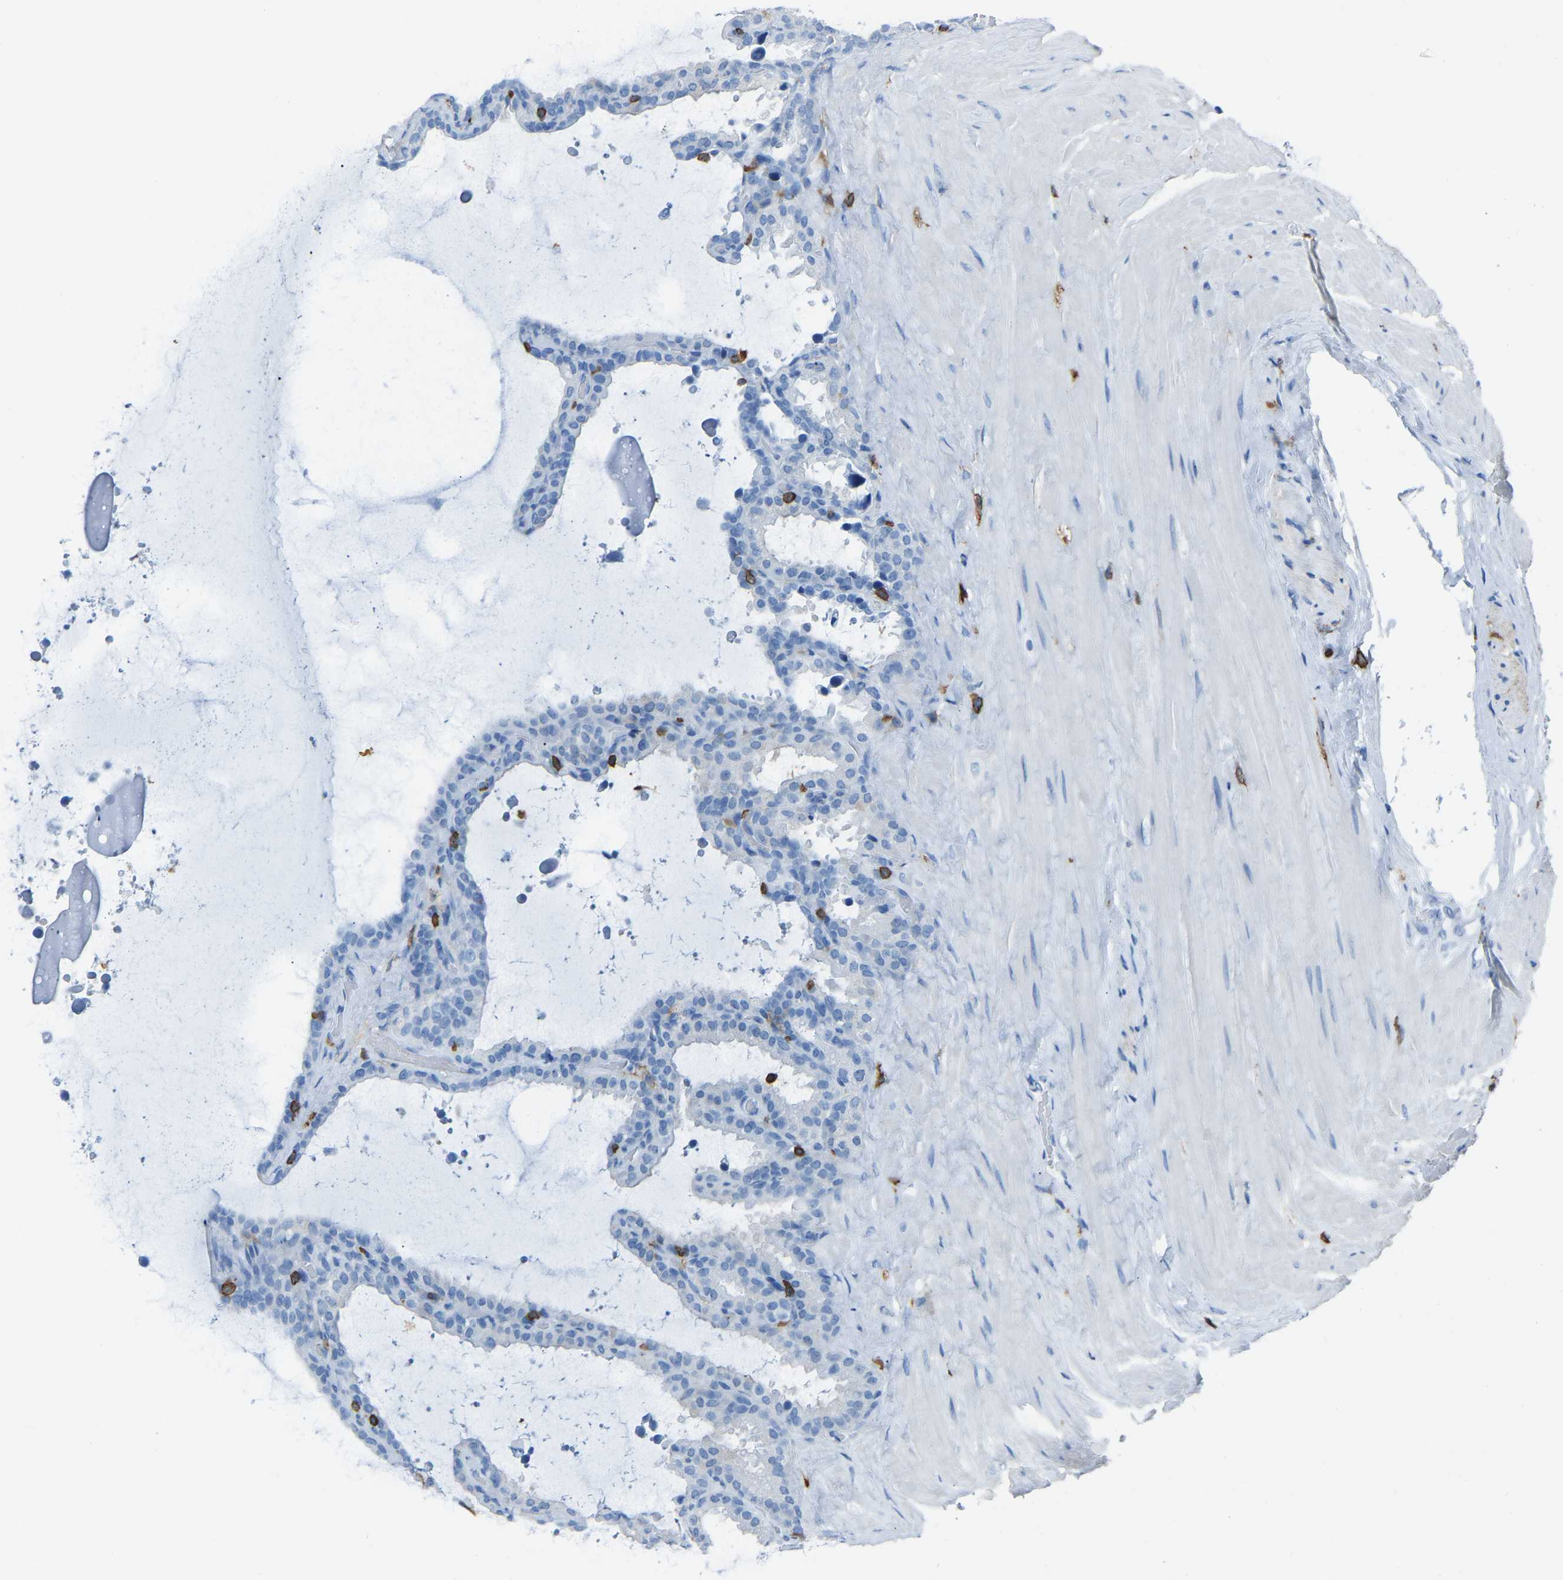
{"staining": {"intensity": "negative", "quantity": "none", "location": "none"}, "tissue": "seminal vesicle", "cell_type": "Glandular cells", "image_type": "normal", "snomed": [{"axis": "morphology", "description": "Normal tissue, NOS"}, {"axis": "topography", "description": "Seminal veicle"}], "caption": "The image reveals no staining of glandular cells in normal seminal vesicle. (Immunohistochemistry, brightfield microscopy, high magnification).", "gene": "LSP1", "patient": {"sex": "male", "age": 46}}